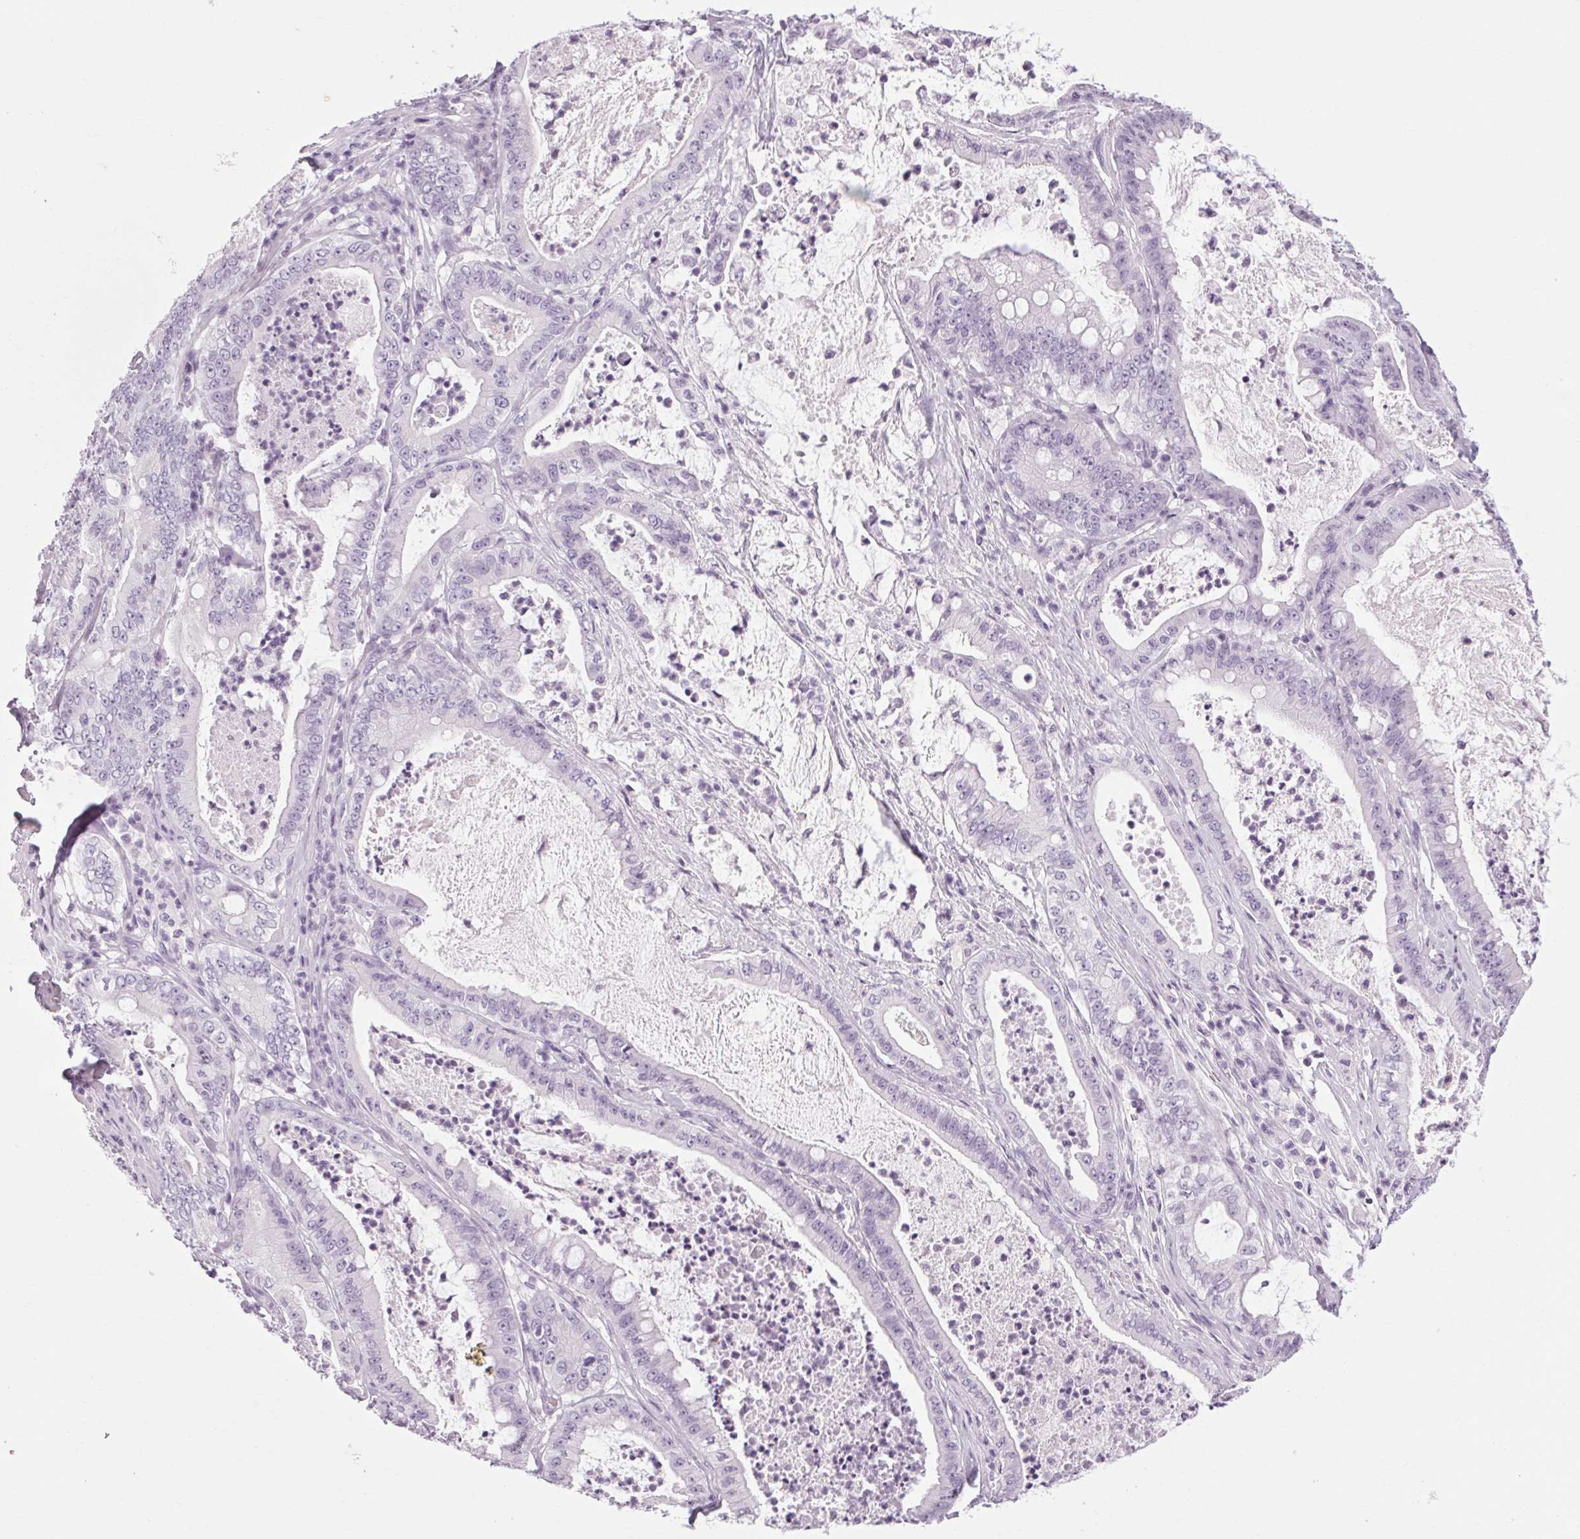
{"staining": {"intensity": "negative", "quantity": "none", "location": "none"}, "tissue": "pancreatic cancer", "cell_type": "Tumor cells", "image_type": "cancer", "snomed": [{"axis": "morphology", "description": "Adenocarcinoma, NOS"}, {"axis": "topography", "description": "Pancreas"}], "caption": "IHC image of pancreatic cancer stained for a protein (brown), which exhibits no staining in tumor cells. (DAB immunohistochemistry (IHC) visualized using brightfield microscopy, high magnification).", "gene": "POMC", "patient": {"sex": "male", "age": 71}}